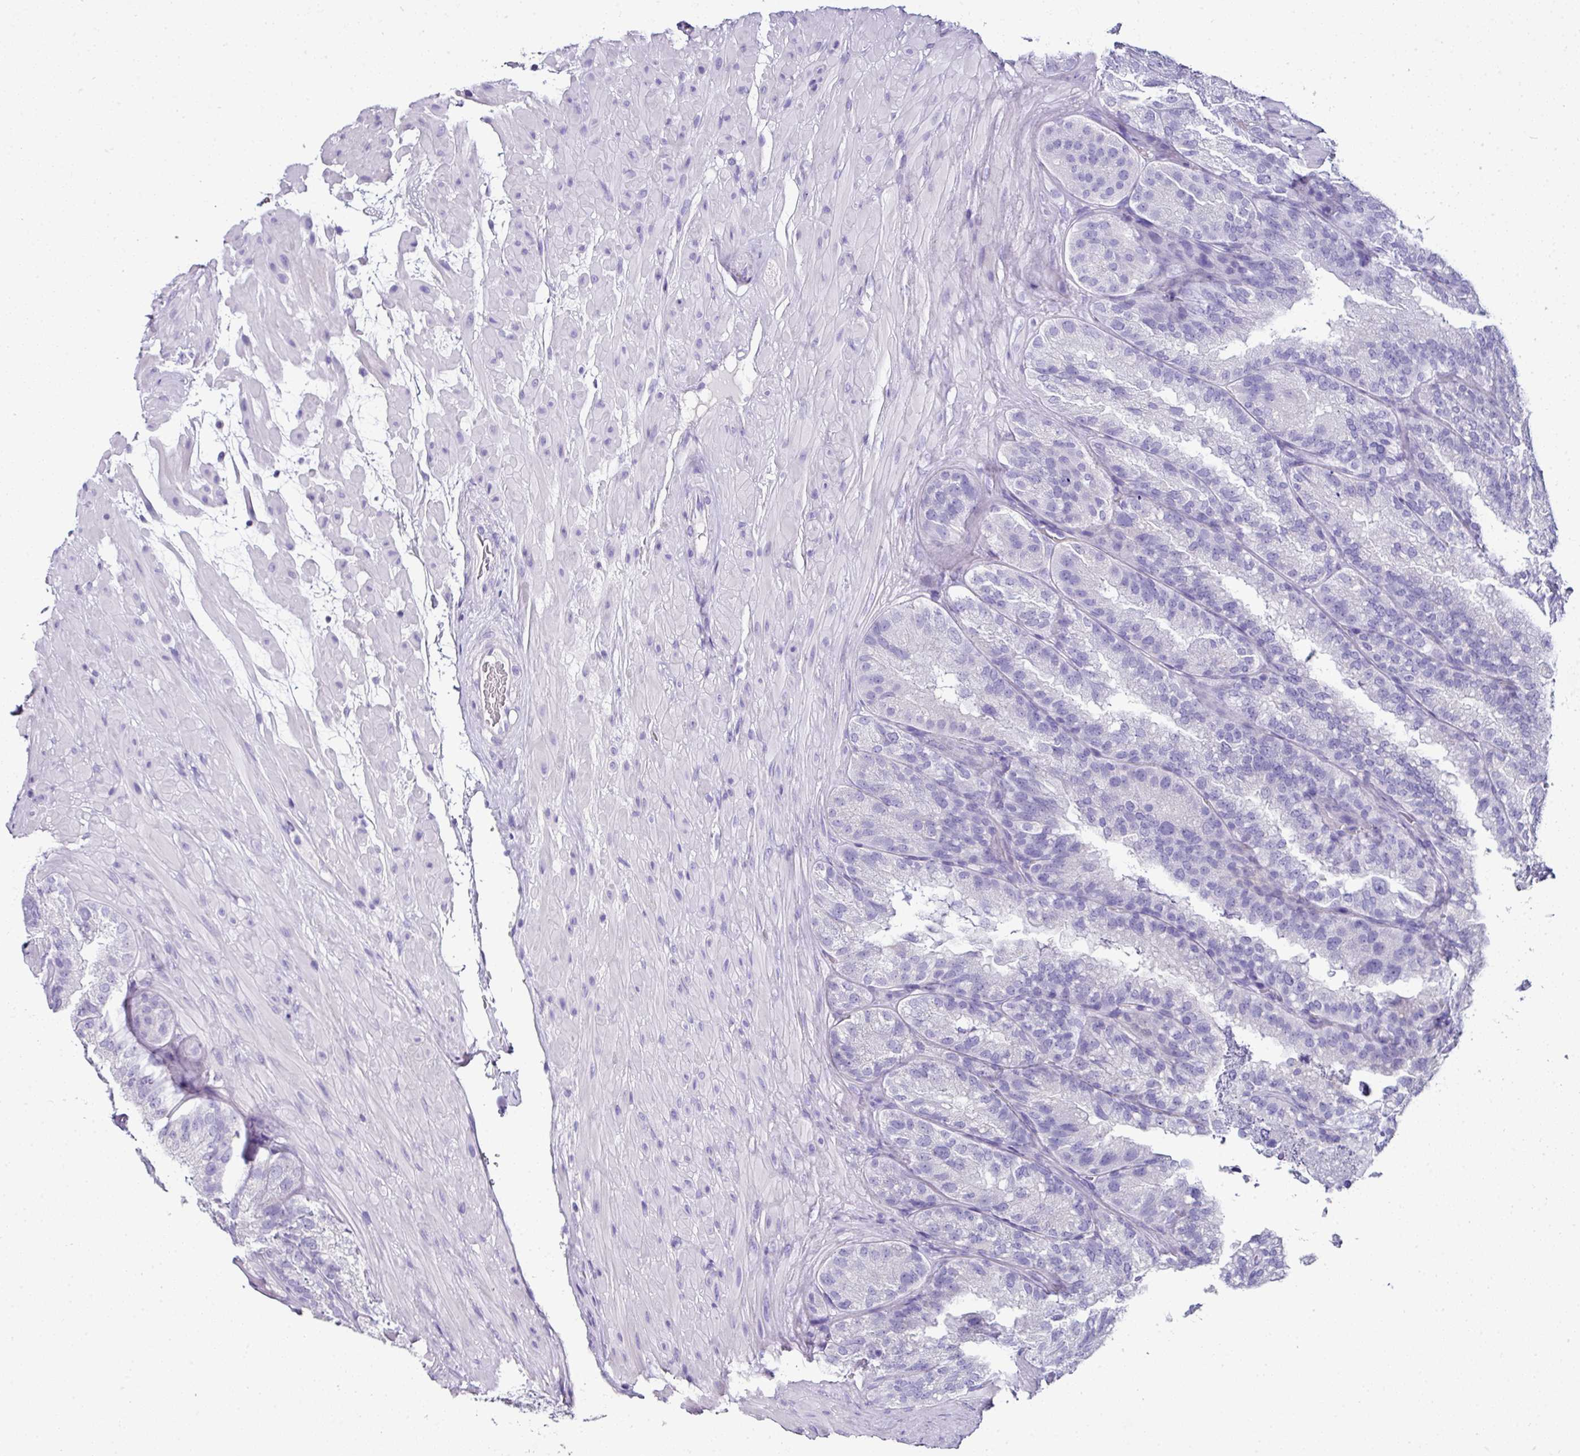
{"staining": {"intensity": "negative", "quantity": "none", "location": "none"}, "tissue": "seminal vesicle", "cell_type": "Glandular cells", "image_type": "normal", "snomed": [{"axis": "morphology", "description": "Normal tissue, NOS"}, {"axis": "topography", "description": "Seminal veicle"}], "caption": "Human seminal vesicle stained for a protein using immunohistochemistry reveals no positivity in glandular cells.", "gene": "NAPSA", "patient": {"sex": "male", "age": 58}}